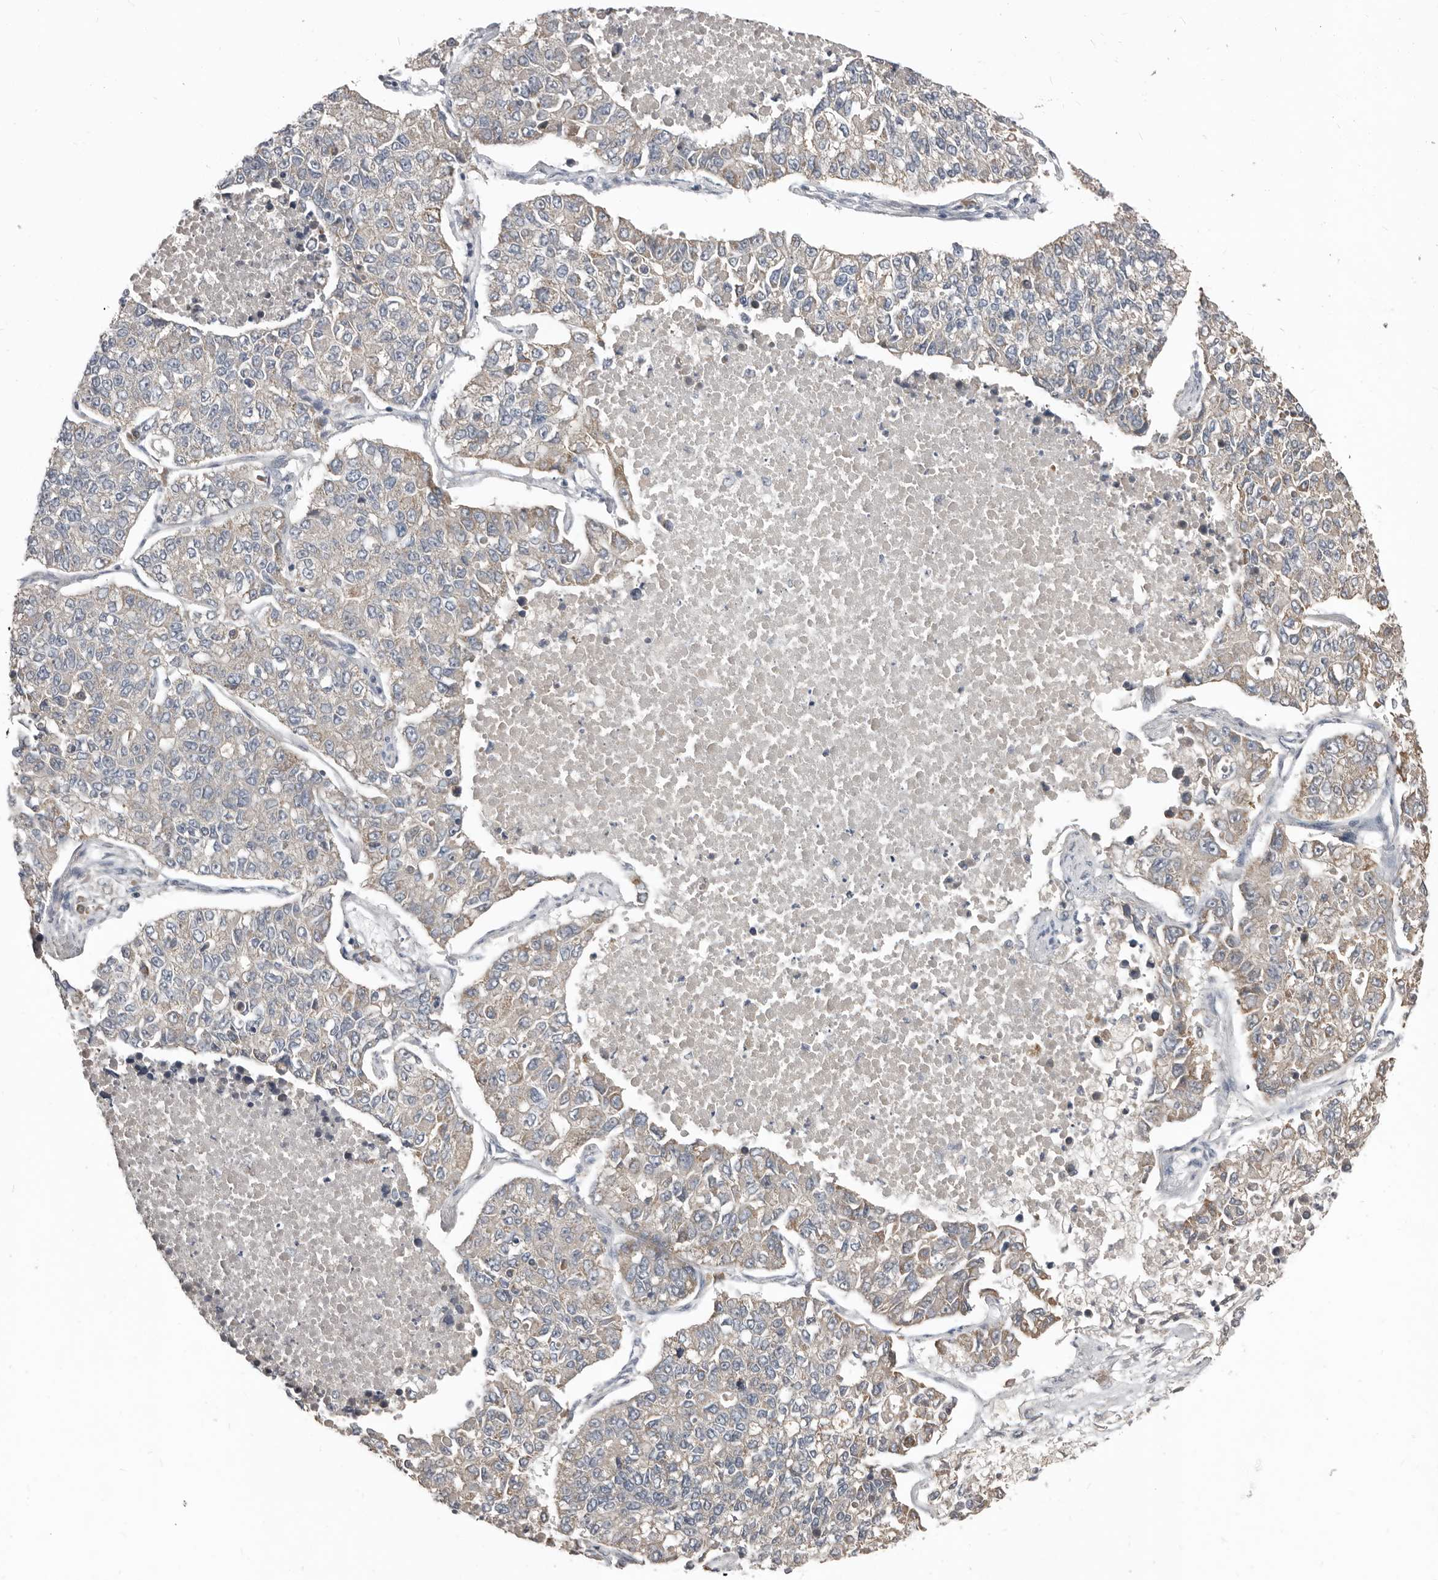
{"staining": {"intensity": "weak", "quantity": "<25%", "location": "cytoplasmic/membranous"}, "tissue": "lung cancer", "cell_type": "Tumor cells", "image_type": "cancer", "snomed": [{"axis": "morphology", "description": "Adenocarcinoma, NOS"}, {"axis": "topography", "description": "Lung"}], "caption": "Lung cancer (adenocarcinoma) was stained to show a protein in brown. There is no significant positivity in tumor cells.", "gene": "AKNAD1", "patient": {"sex": "male", "age": 49}}